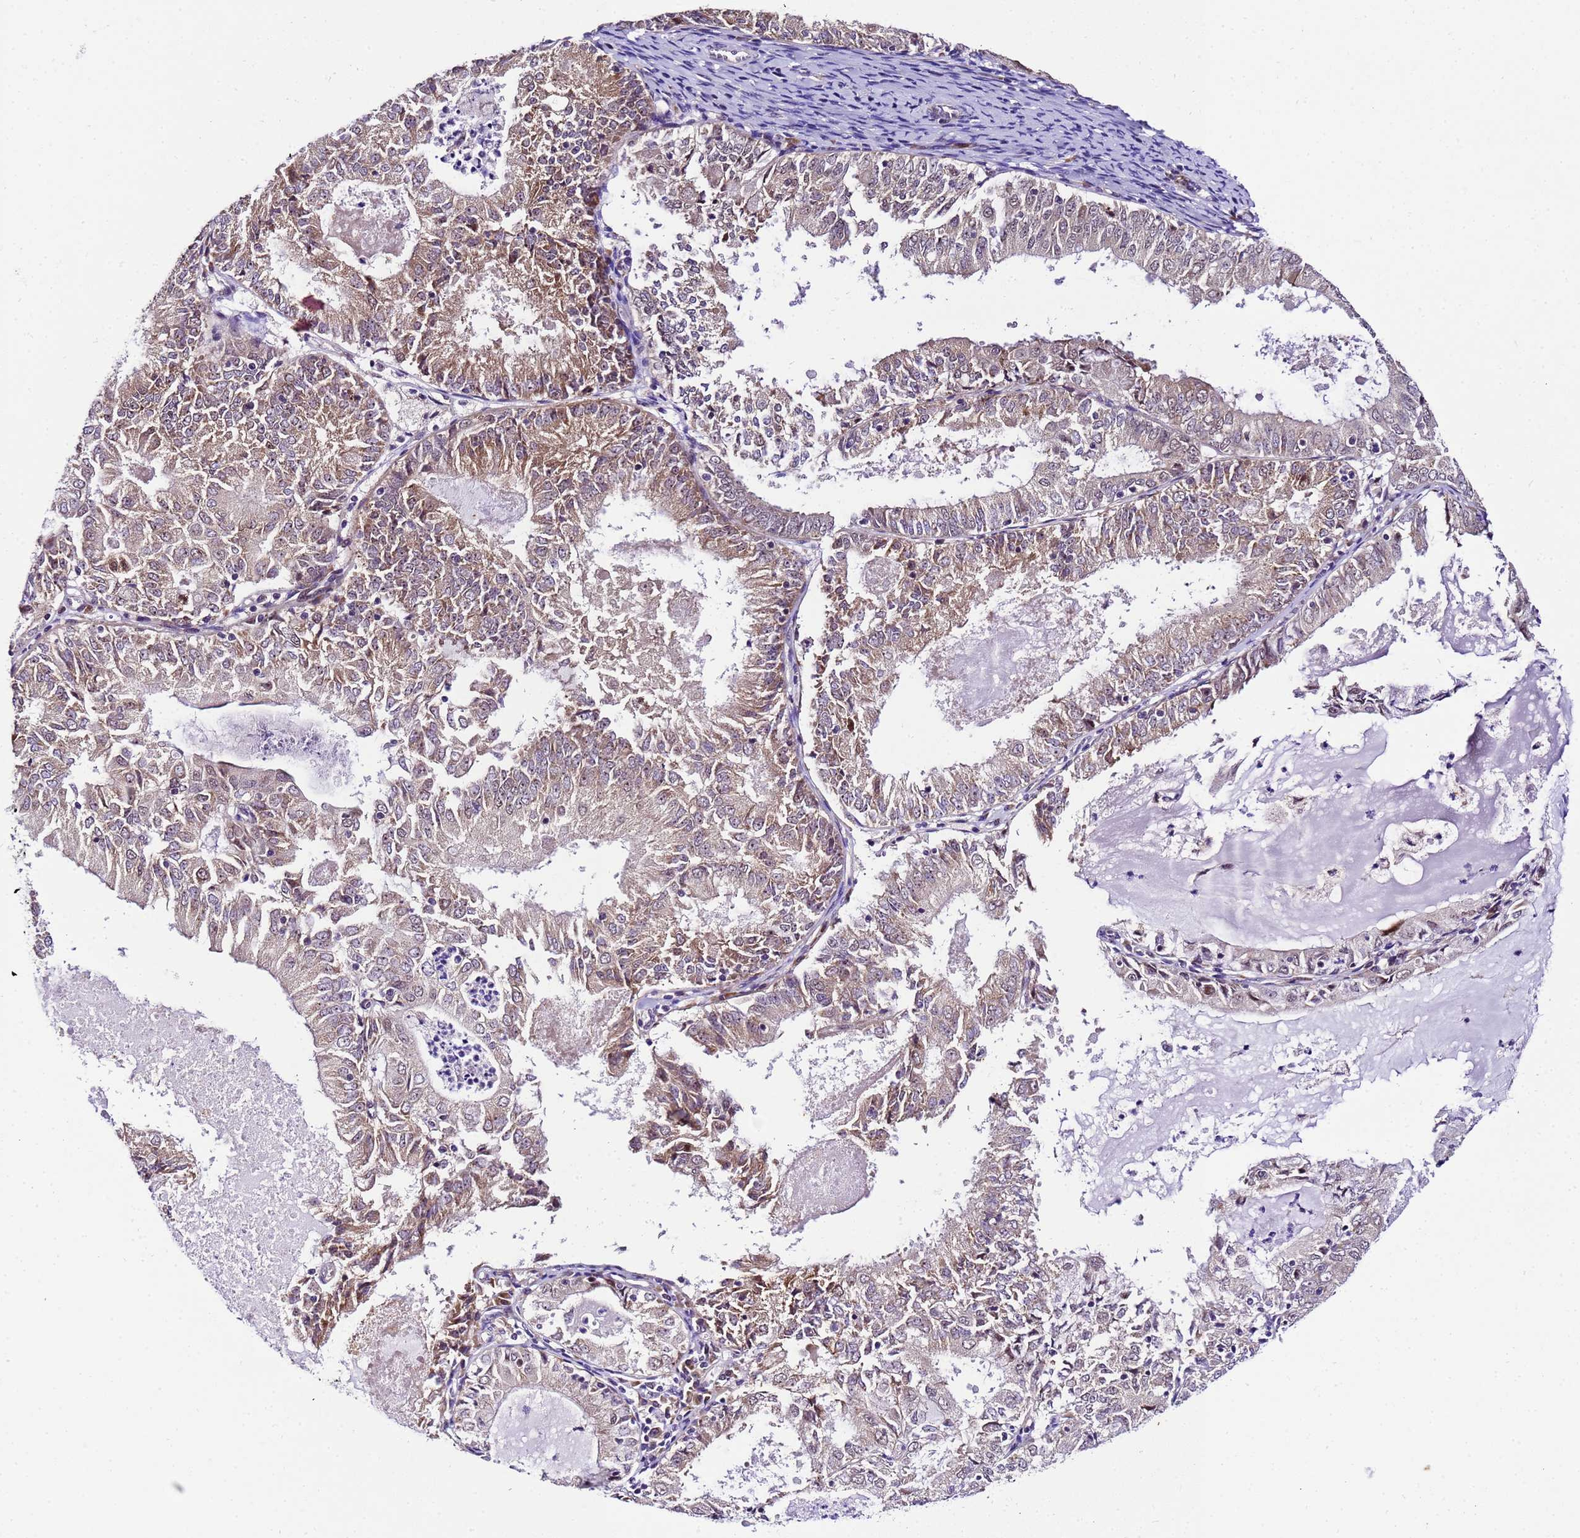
{"staining": {"intensity": "weak", "quantity": "25%-75%", "location": "cytoplasmic/membranous,nuclear"}, "tissue": "endometrial cancer", "cell_type": "Tumor cells", "image_type": "cancer", "snomed": [{"axis": "morphology", "description": "Adenocarcinoma, NOS"}, {"axis": "topography", "description": "Endometrium"}], "caption": "Immunohistochemical staining of endometrial adenocarcinoma reveals low levels of weak cytoplasmic/membranous and nuclear protein staining in about 25%-75% of tumor cells.", "gene": "SLX4IP", "patient": {"sex": "female", "age": 57}}